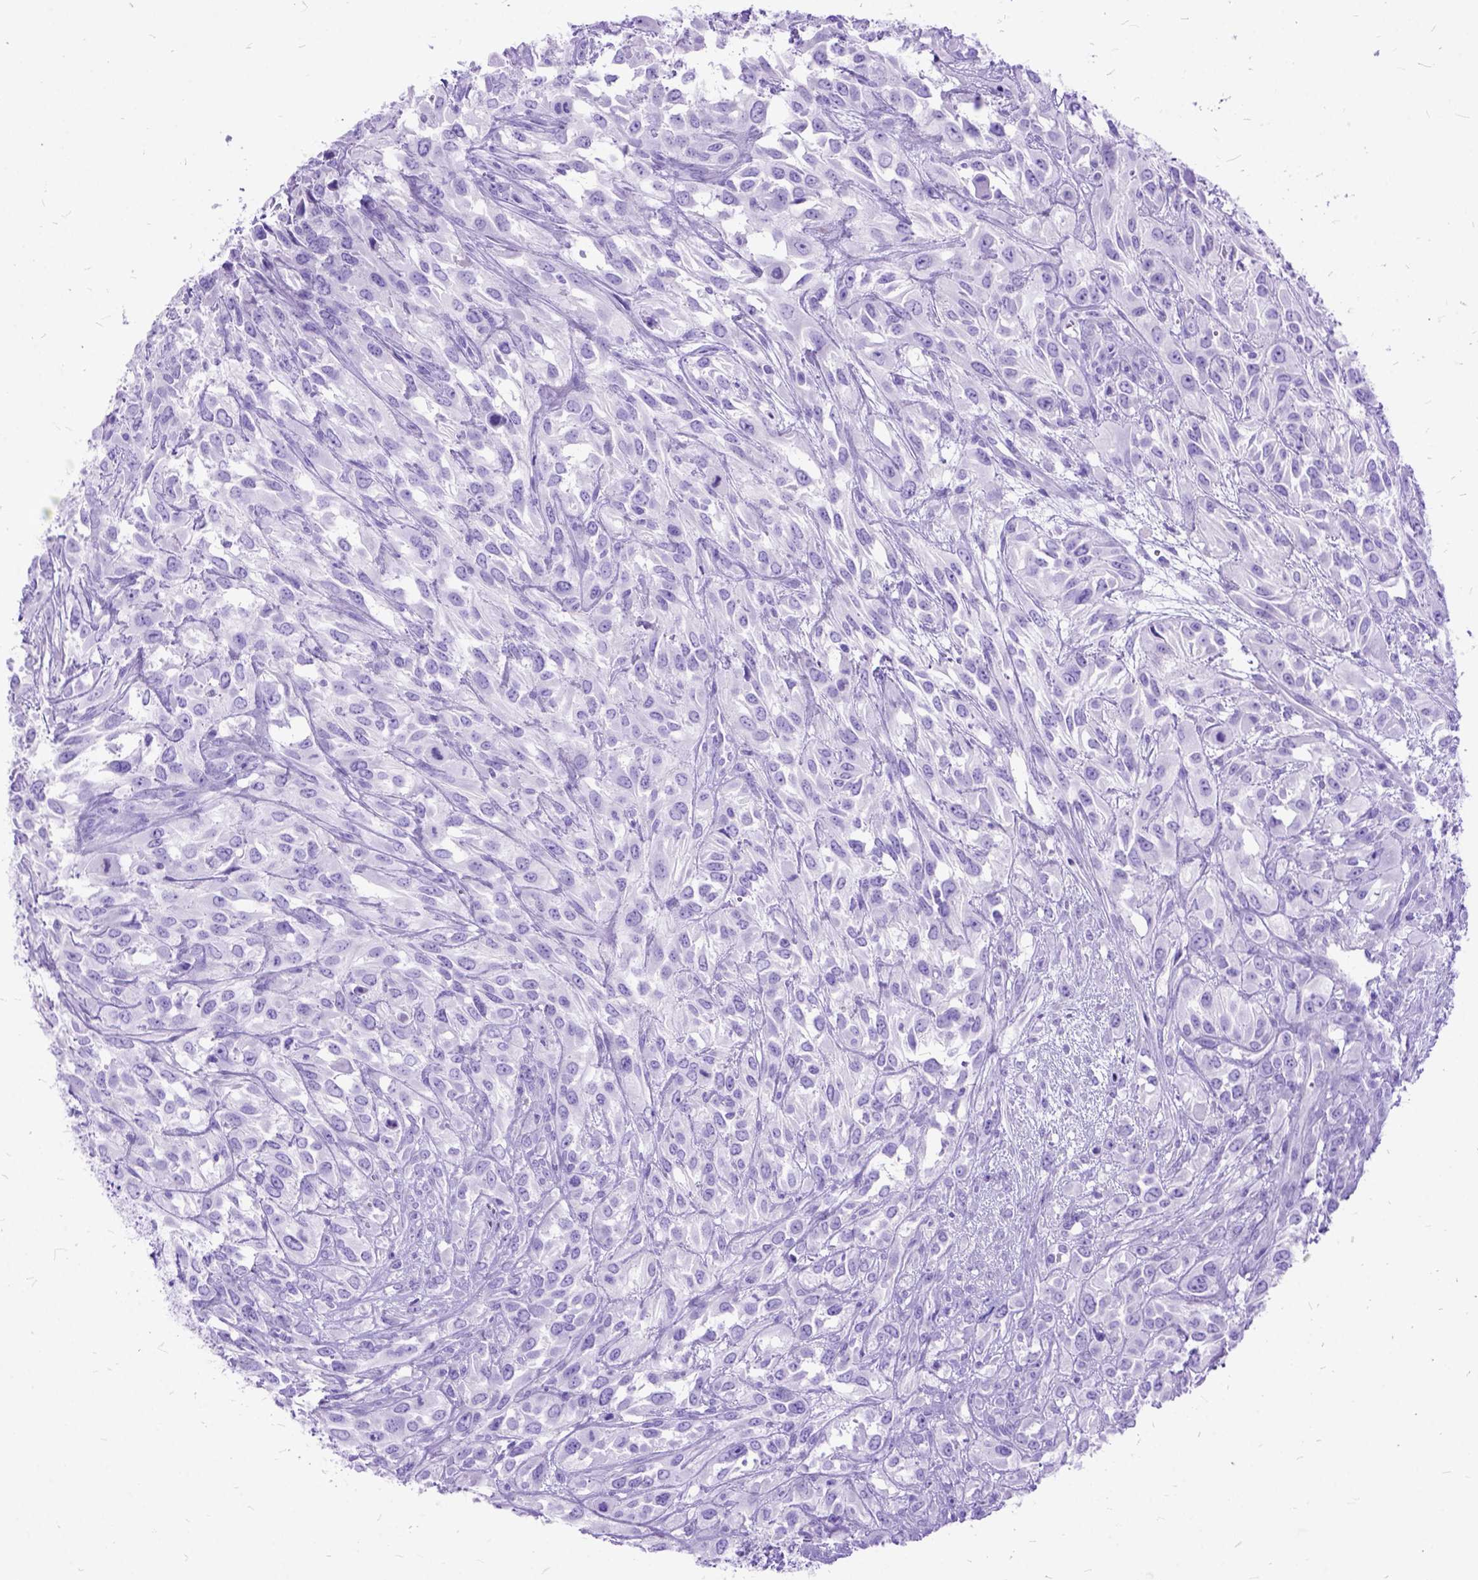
{"staining": {"intensity": "negative", "quantity": "none", "location": "none"}, "tissue": "urothelial cancer", "cell_type": "Tumor cells", "image_type": "cancer", "snomed": [{"axis": "morphology", "description": "Urothelial carcinoma, High grade"}, {"axis": "topography", "description": "Urinary bladder"}], "caption": "Tumor cells show no significant protein staining in high-grade urothelial carcinoma. (DAB IHC with hematoxylin counter stain).", "gene": "DNAH2", "patient": {"sex": "male", "age": 67}}